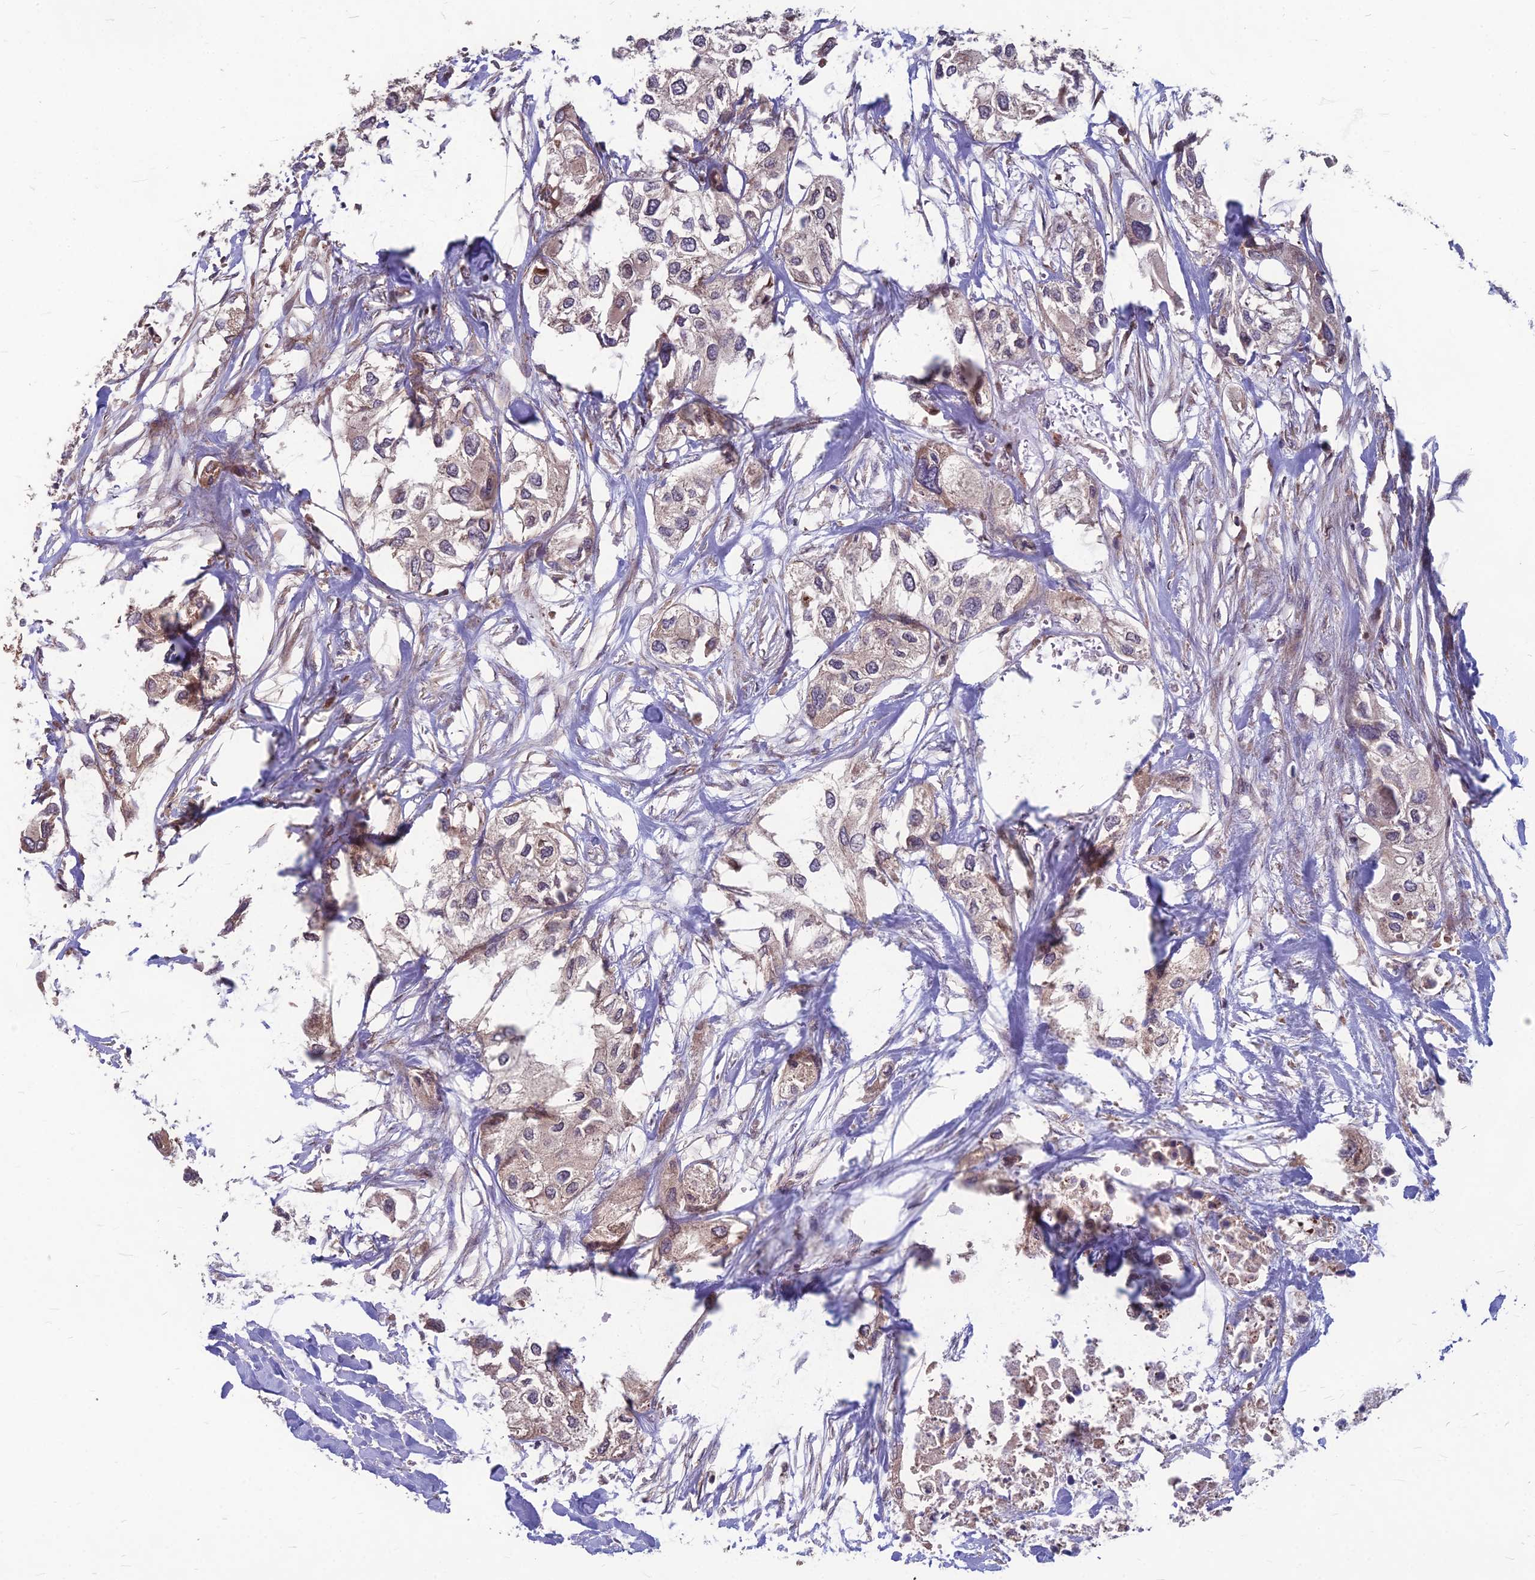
{"staining": {"intensity": "negative", "quantity": "none", "location": "none"}, "tissue": "urothelial cancer", "cell_type": "Tumor cells", "image_type": "cancer", "snomed": [{"axis": "morphology", "description": "Urothelial carcinoma, High grade"}, {"axis": "topography", "description": "Urinary bladder"}], "caption": "This is an immunohistochemistry (IHC) histopathology image of urothelial cancer. There is no positivity in tumor cells.", "gene": "LSM6", "patient": {"sex": "male", "age": 64}}